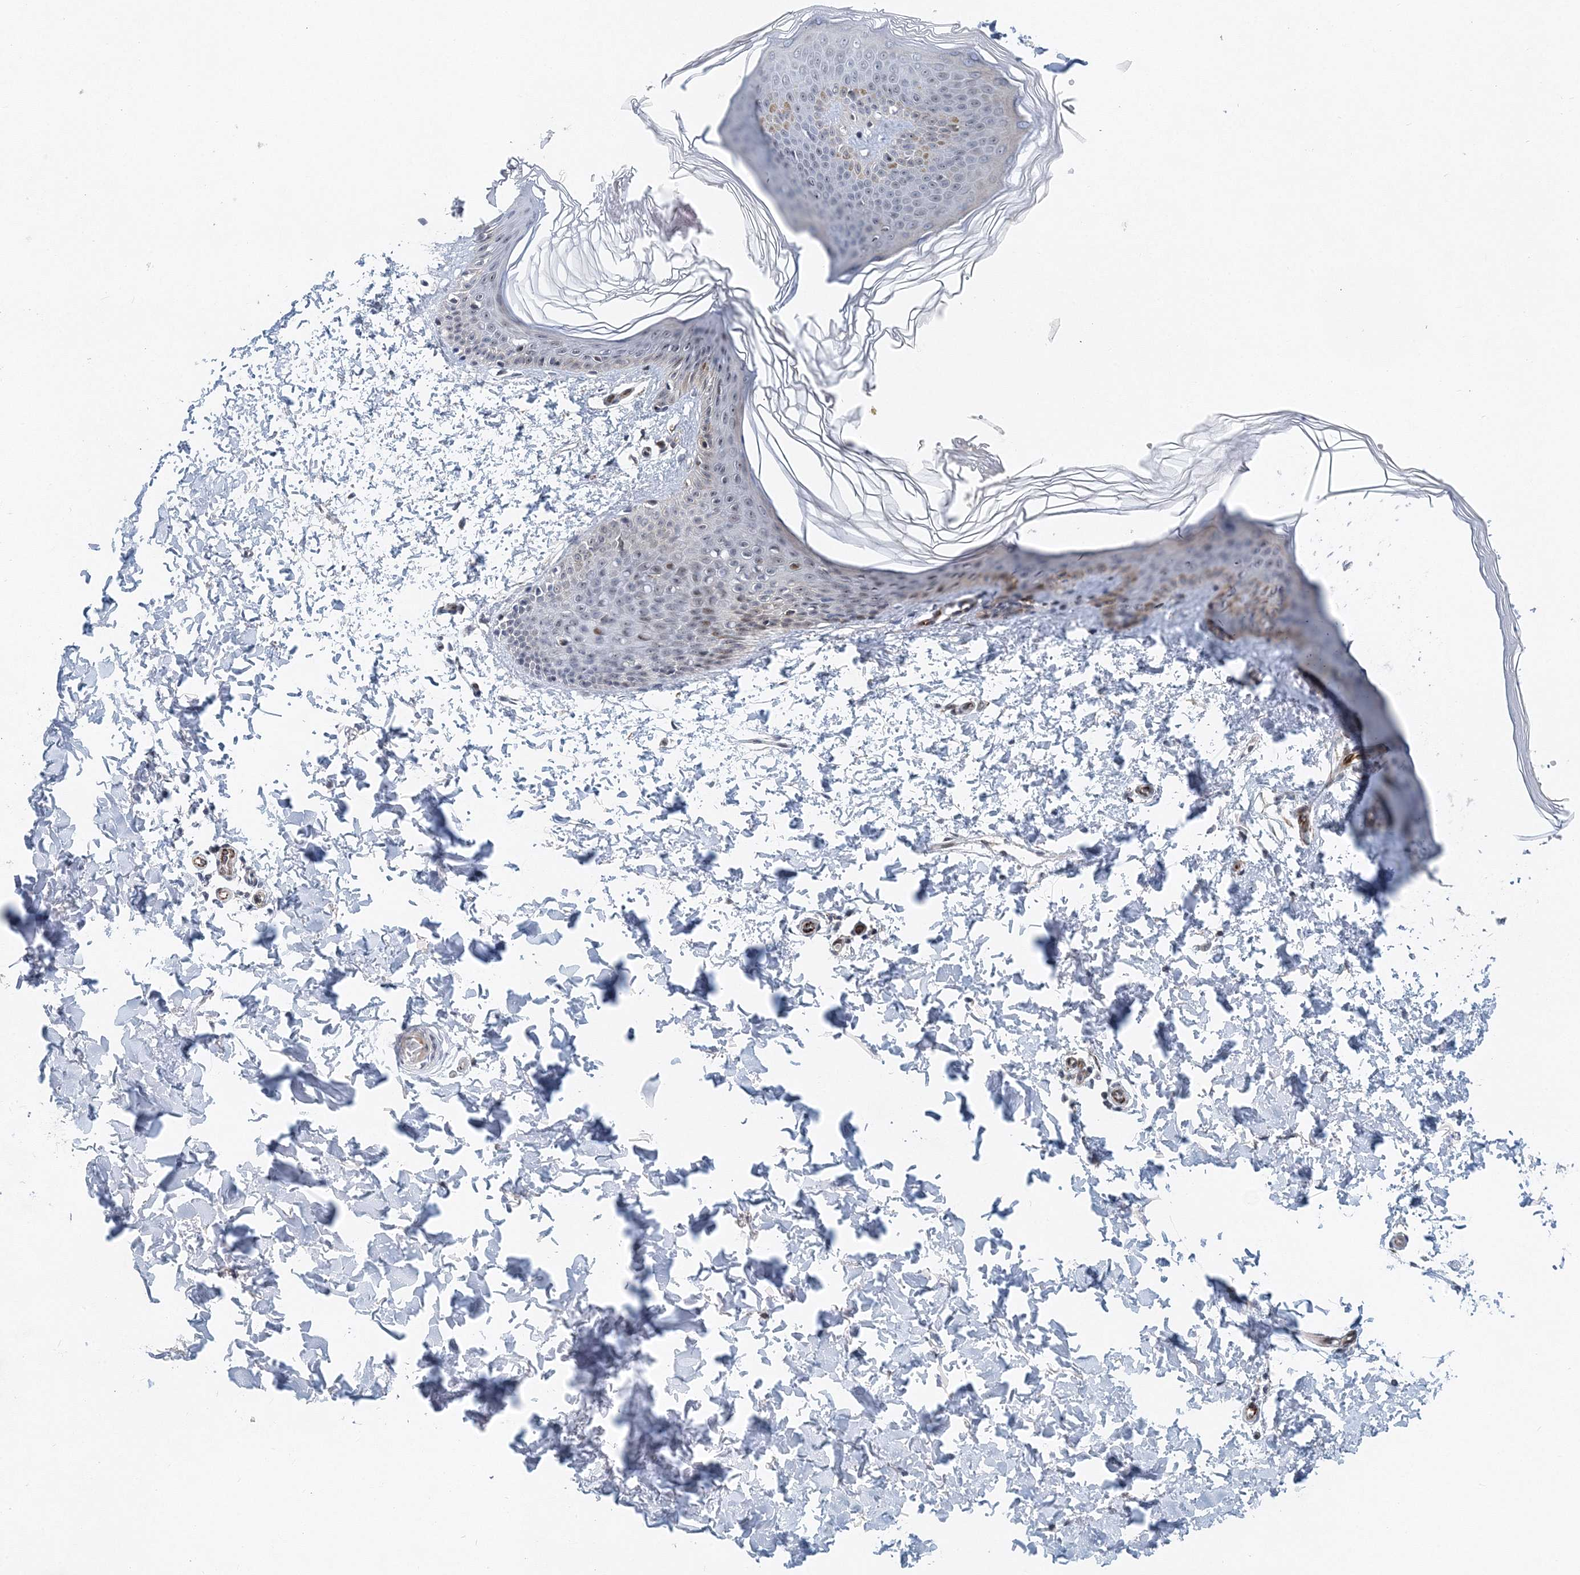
{"staining": {"intensity": "negative", "quantity": "none", "location": "none"}, "tissue": "skin", "cell_type": "Fibroblasts", "image_type": "normal", "snomed": [{"axis": "morphology", "description": "Normal tissue, NOS"}, {"axis": "morphology", "description": "Neoplasm, benign, NOS"}, {"axis": "topography", "description": "Skin"}, {"axis": "topography", "description": "Soft tissue"}], "caption": "Normal skin was stained to show a protein in brown. There is no significant positivity in fibroblasts. (Stains: DAB (3,3'-diaminobenzidine) immunohistochemistry (IHC) with hematoxylin counter stain, Microscopy: brightfield microscopy at high magnification).", "gene": "UIMC1", "patient": {"sex": "male", "age": 26}}